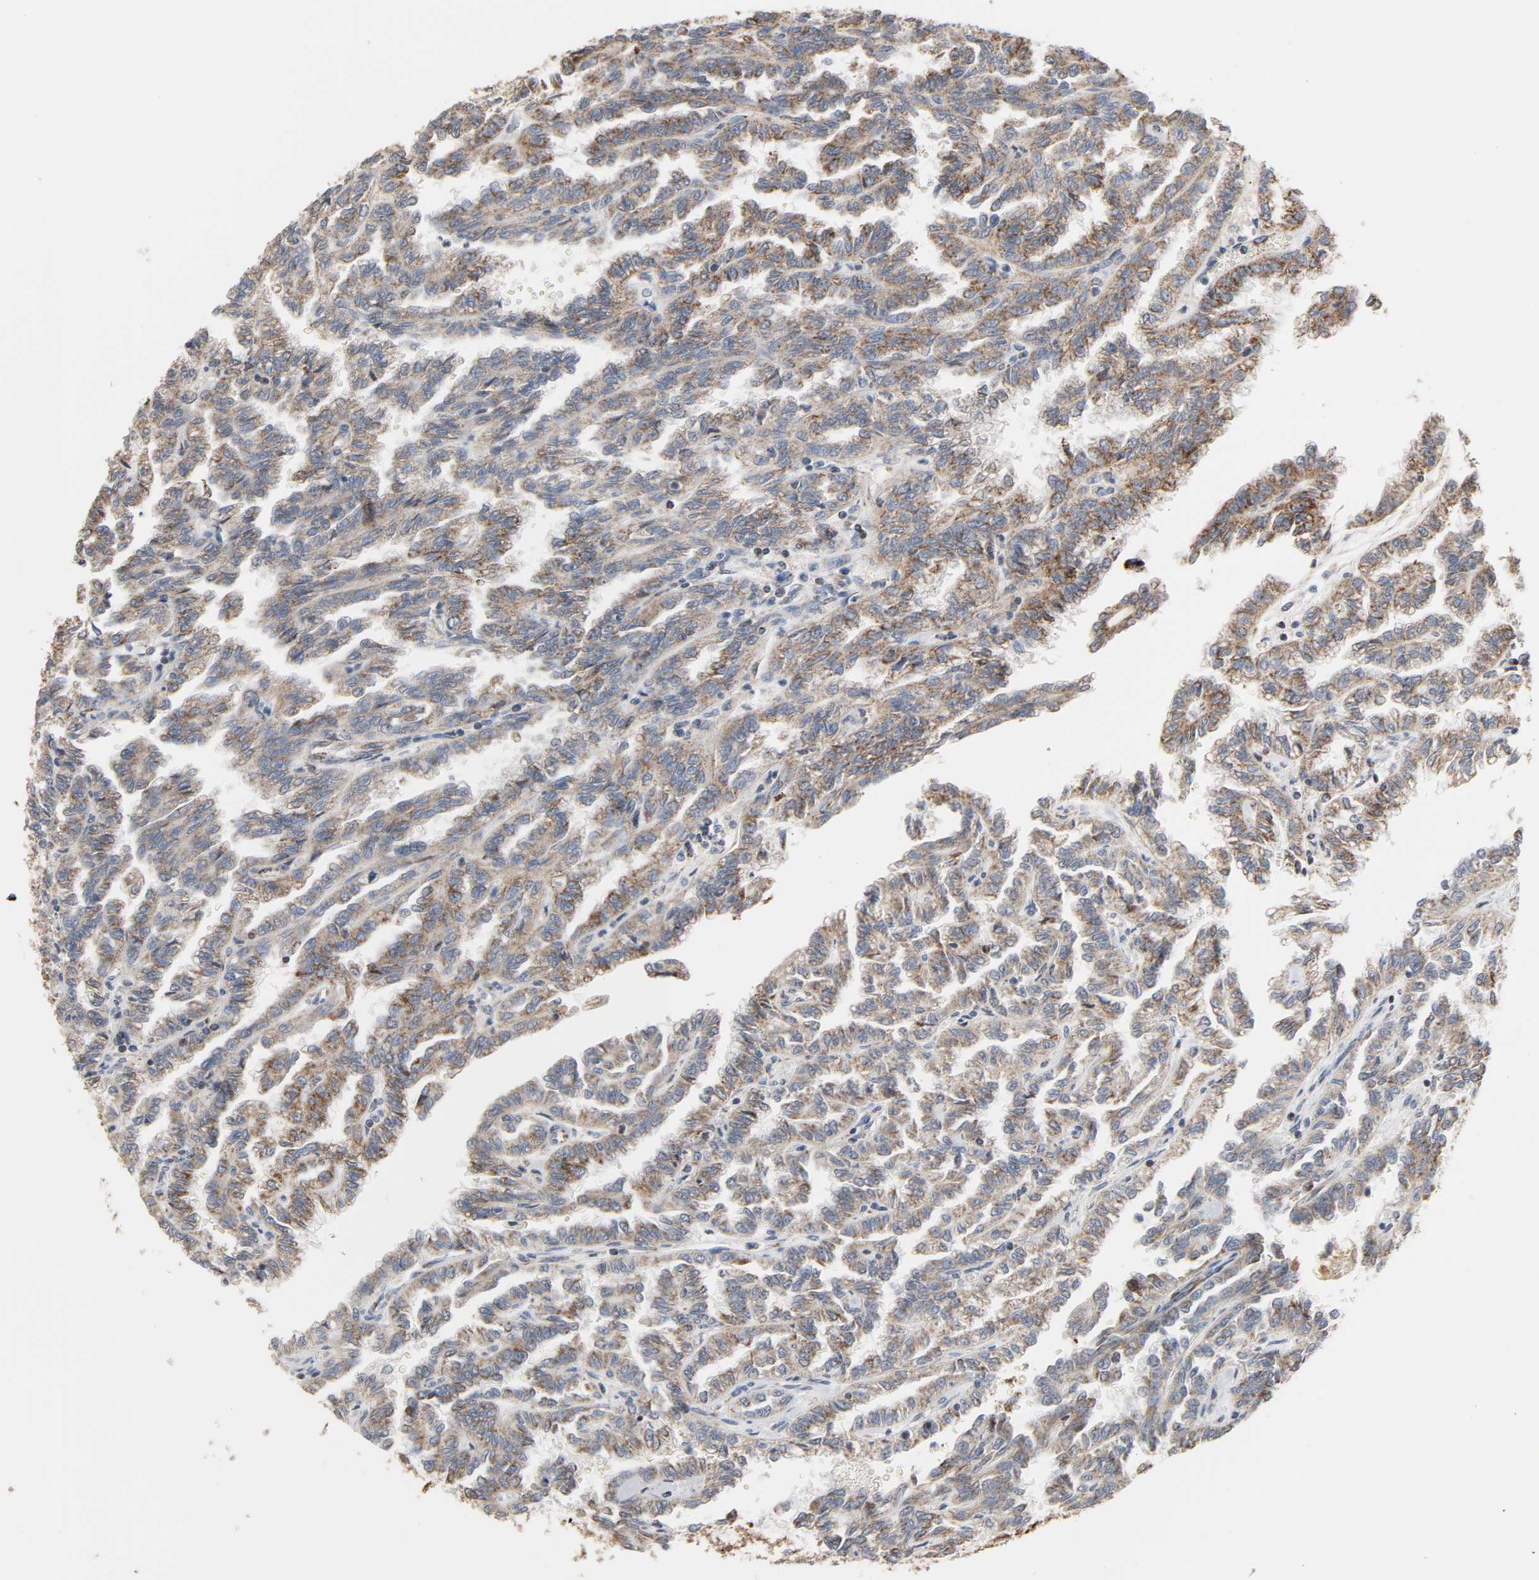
{"staining": {"intensity": "moderate", "quantity": "25%-75%", "location": "cytoplasmic/membranous"}, "tissue": "renal cancer", "cell_type": "Tumor cells", "image_type": "cancer", "snomed": [{"axis": "morphology", "description": "Inflammation, NOS"}, {"axis": "morphology", "description": "Adenocarcinoma, NOS"}, {"axis": "topography", "description": "Kidney"}], "caption": "The micrograph displays immunohistochemical staining of renal cancer. There is moderate cytoplasmic/membranous positivity is identified in about 25%-75% of tumor cells.", "gene": "ACAT1", "patient": {"sex": "male", "age": 68}}